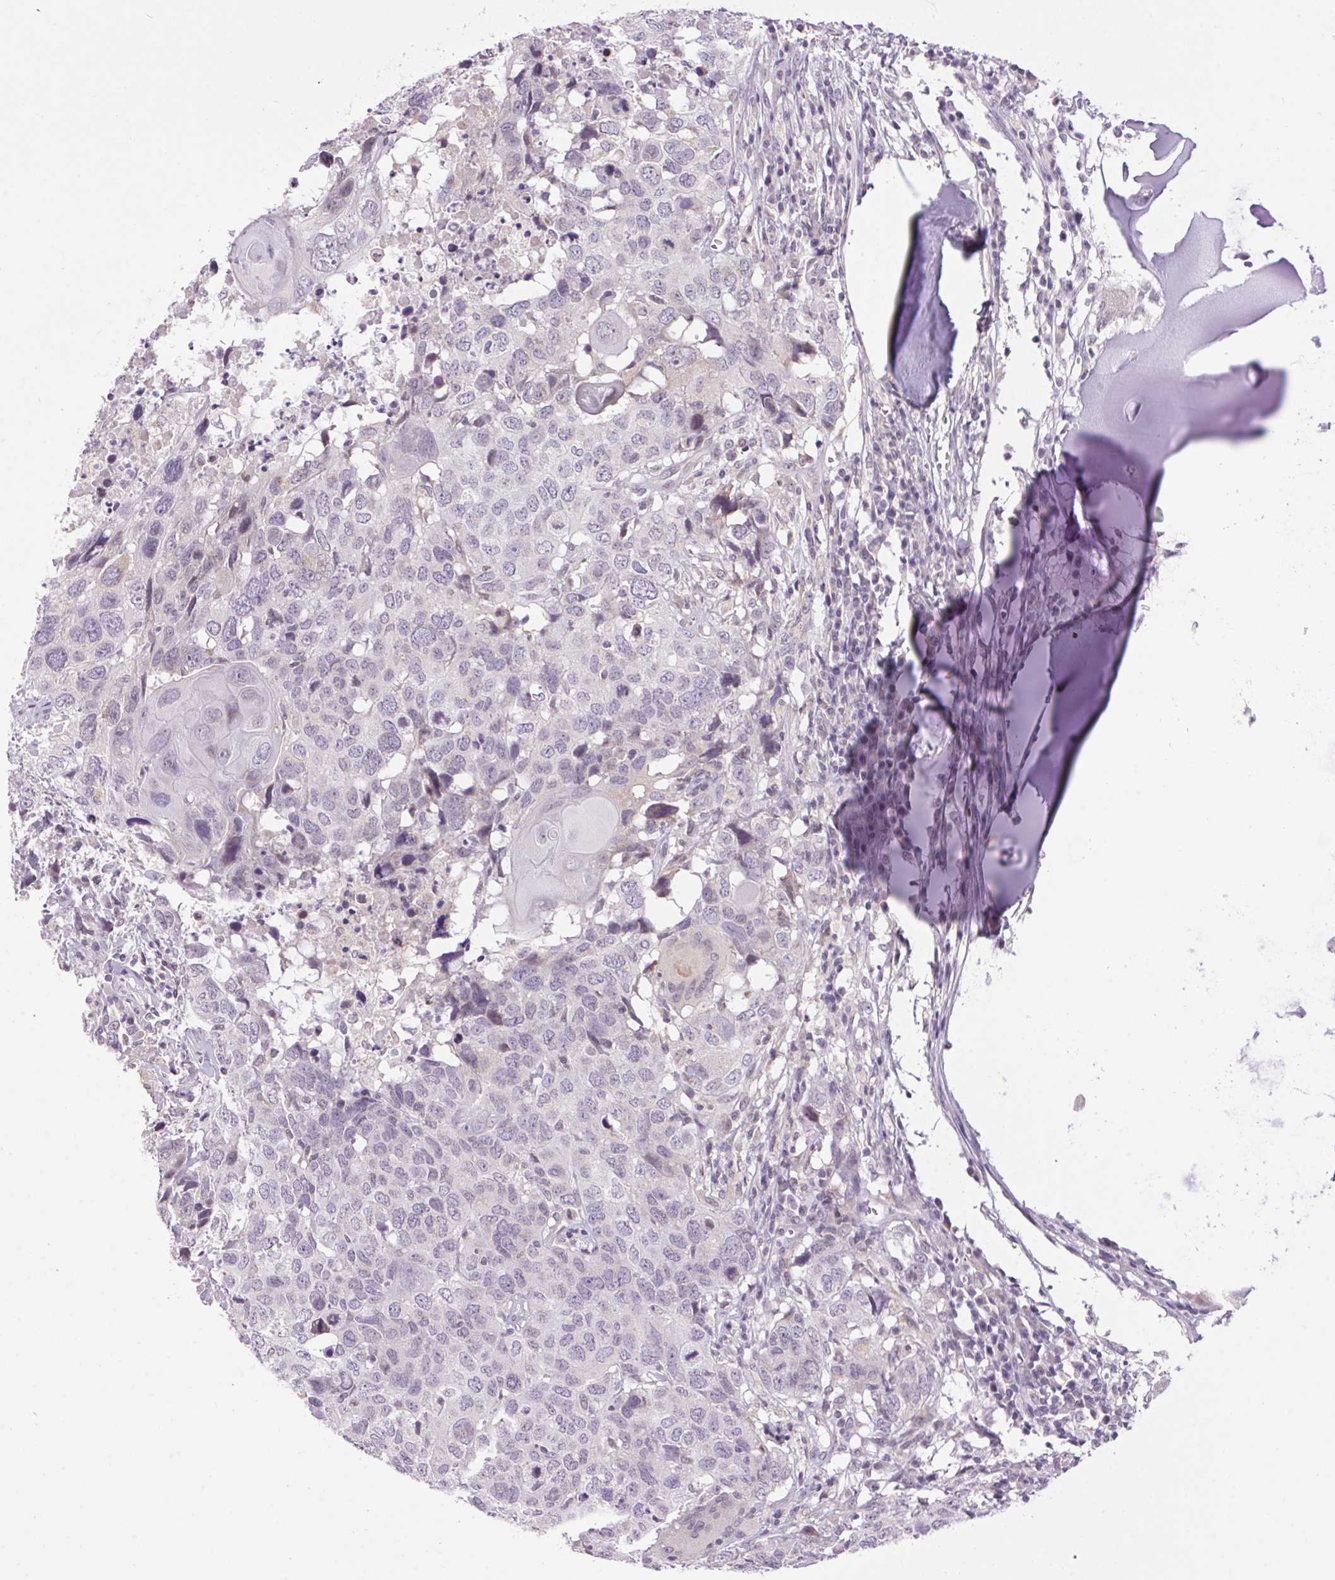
{"staining": {"intensity": "negative", "quantity": "none", "location": "none"}, "tissue": "head and neck cancer", "cell_type": "Tumor cells", "image_type": "cancer", "snomed": [{"axis": "morphology", "description": "Normal tissue, NOS"}, {"axis": "morphology", "description": "Squamous cell carcinoma, NOS"}, {"axis": "topography", "description": "Skeletal muscle"}, {"axis": "topography", "description": "Vascular tissue"}, {"axis": "topography", "description": "Peripheral nerve tissue"}, {"axis": "topography", "description": "Head-Neck"}], "caption": "A histopathology image of squamous cell carcinoma (head and neck) stained for a protein displays no brown staining in tumor cells. (DAB (3,3'-diaminobenzidine) IHC, high magnification).", "gene": "SMIM13", "patient": {"sex": "male", "age": 66}}